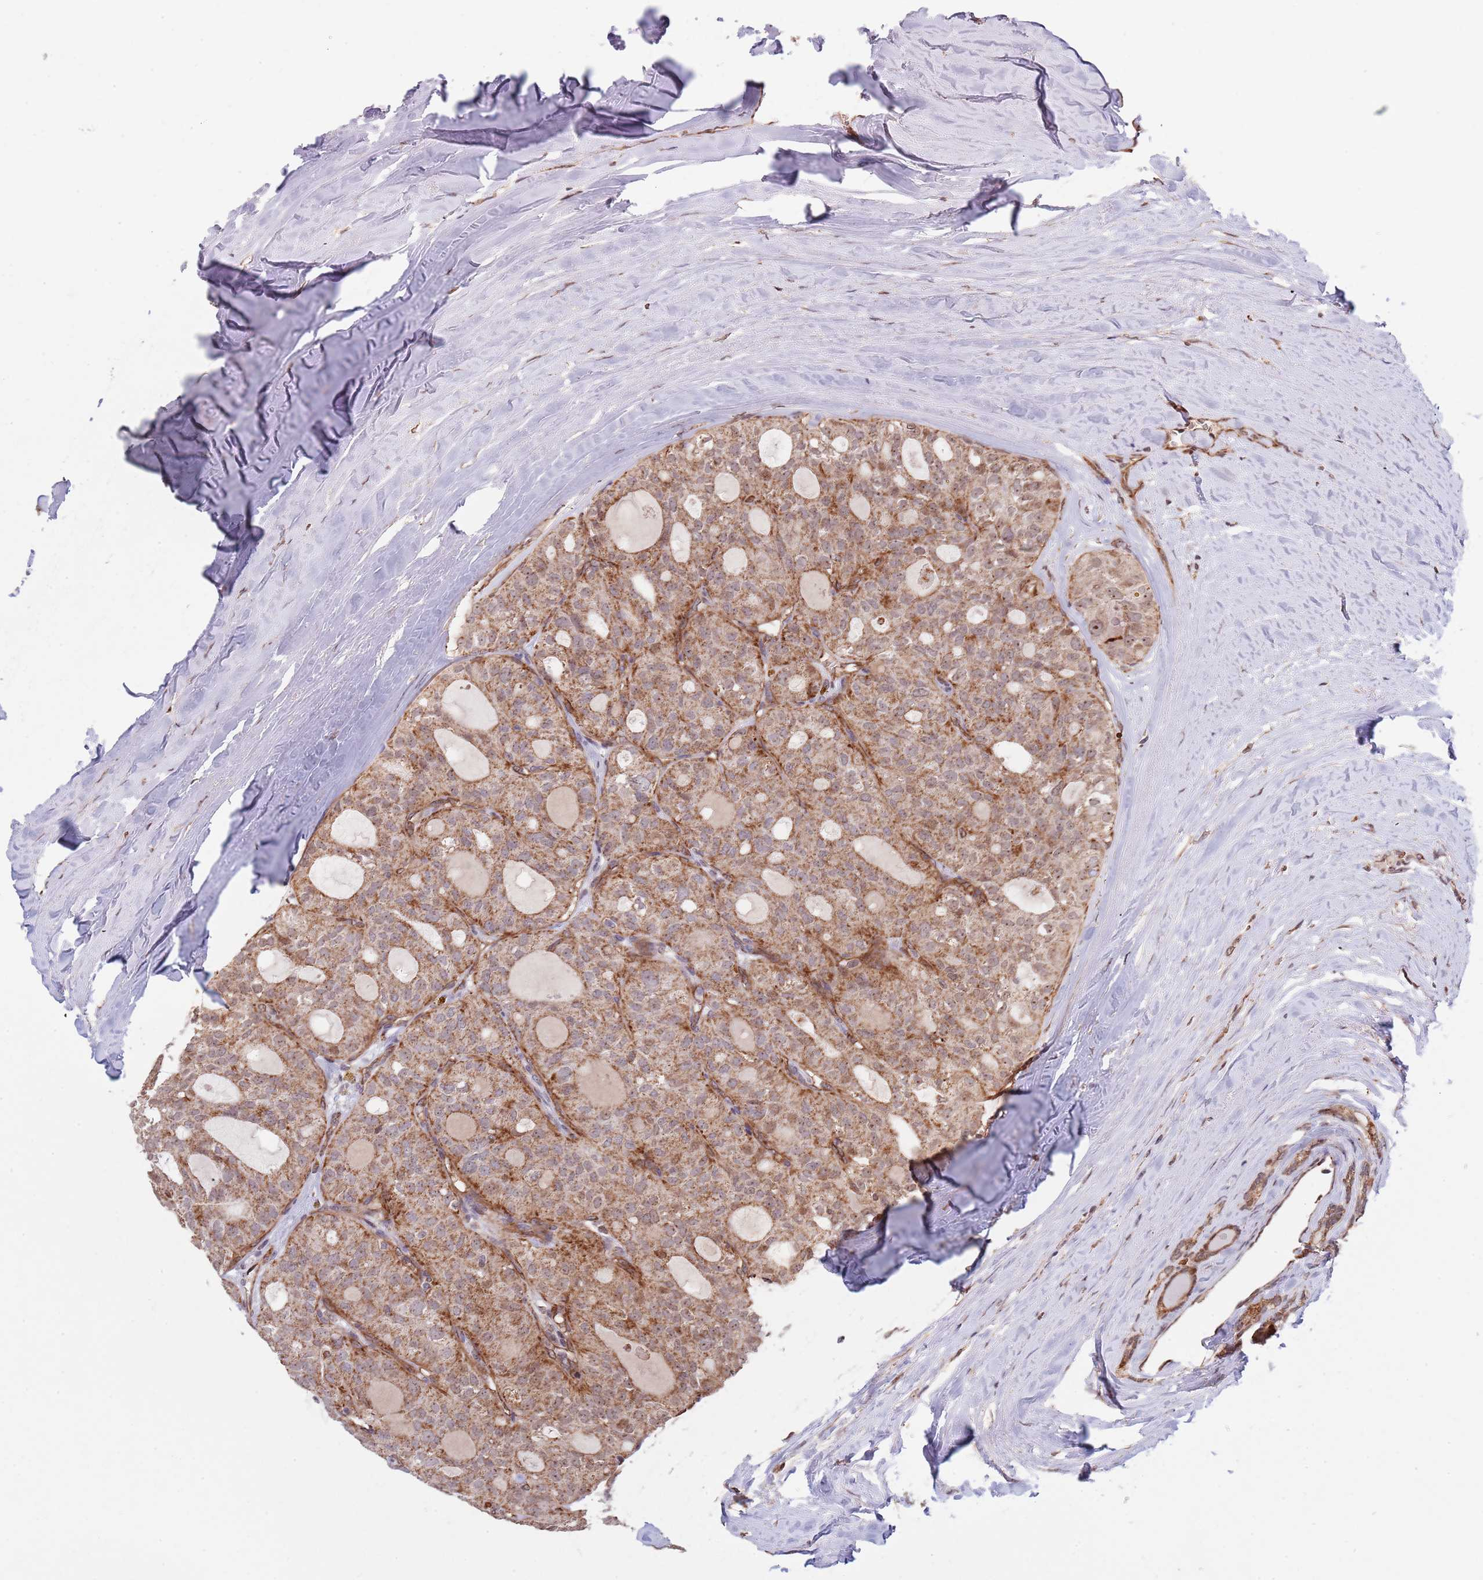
{"staining": {"intensity": "moderate", "quantity": ">75%", "location": "cytoplasmic/membranous"}, "tissue": "thyroid cancer", "cell_type": "Tumor cells", "image_type": "cancer", "snomed": [{"axis": "morphology", "description": "Follicular adenoma carcinoma, NOS"}, {"axis": "topography", "description": "Thyroid gland"}], "caption": "Moderate cytoplasmic/membranous protein positivity is seen in about >75% of tumor cells in thyroid follicular adenoma carcinoma.", "gene": "DCHS1", "patient": {"sex": "male", "age": 75}}